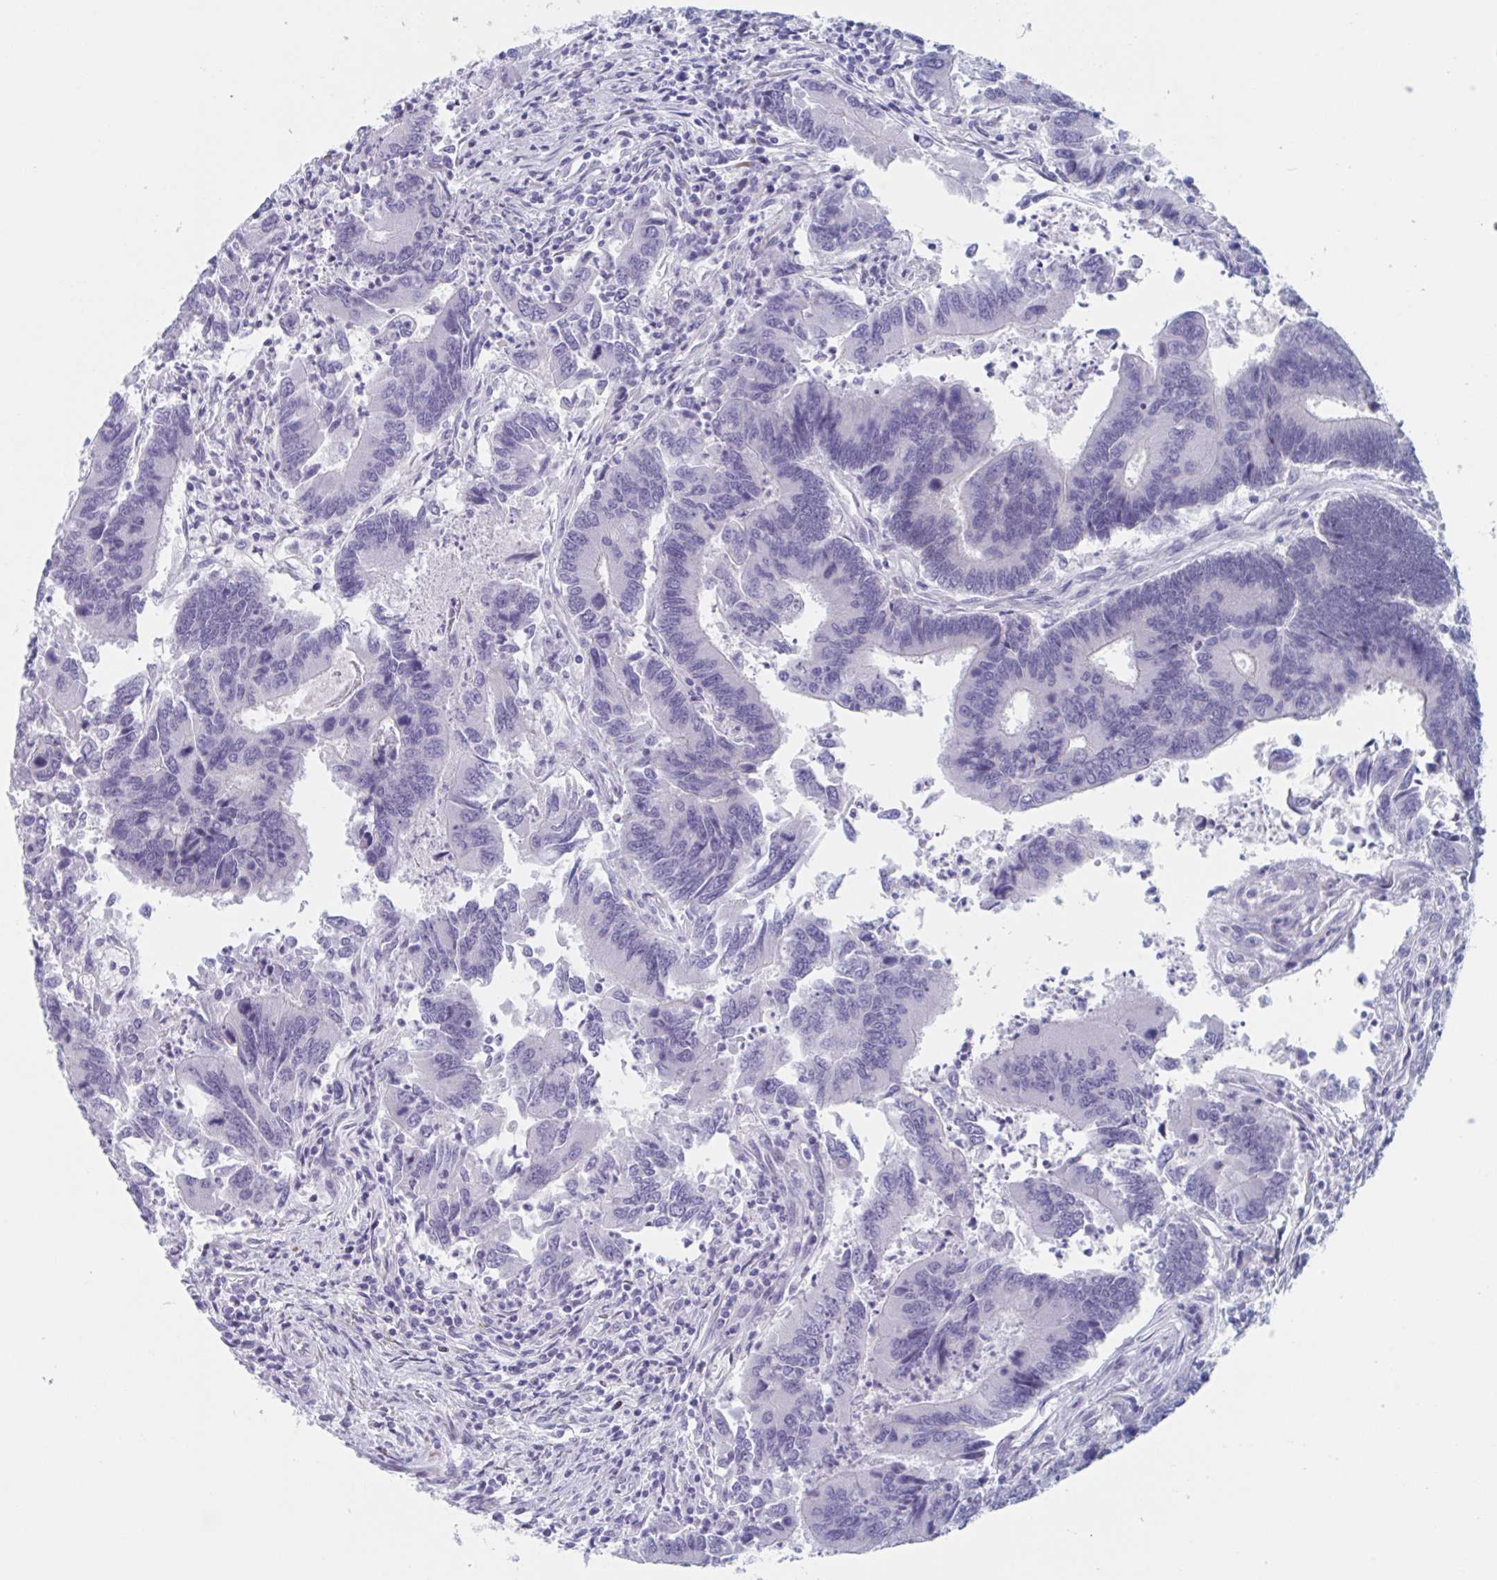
{"staining": {"intensity": "negative", "quantity": "none", "location": "none"}, "tissue": "colorectal cancer", "cell_type": "Tumor cells", "image_type": "cancer", "snomed": [{"axis": "morphology", "description": "Adenocarcinoma, NOS"}, {"axis": "topography", "description": "Colon"}], "caption": "DAB (3,3'-diaminobenzidine) immunohistochemical staining of human colorectal cancer reveals no significant staining in tumor cells.", "gene": "HSD11B2", "patient": {"sex": "female", "age": 67}}